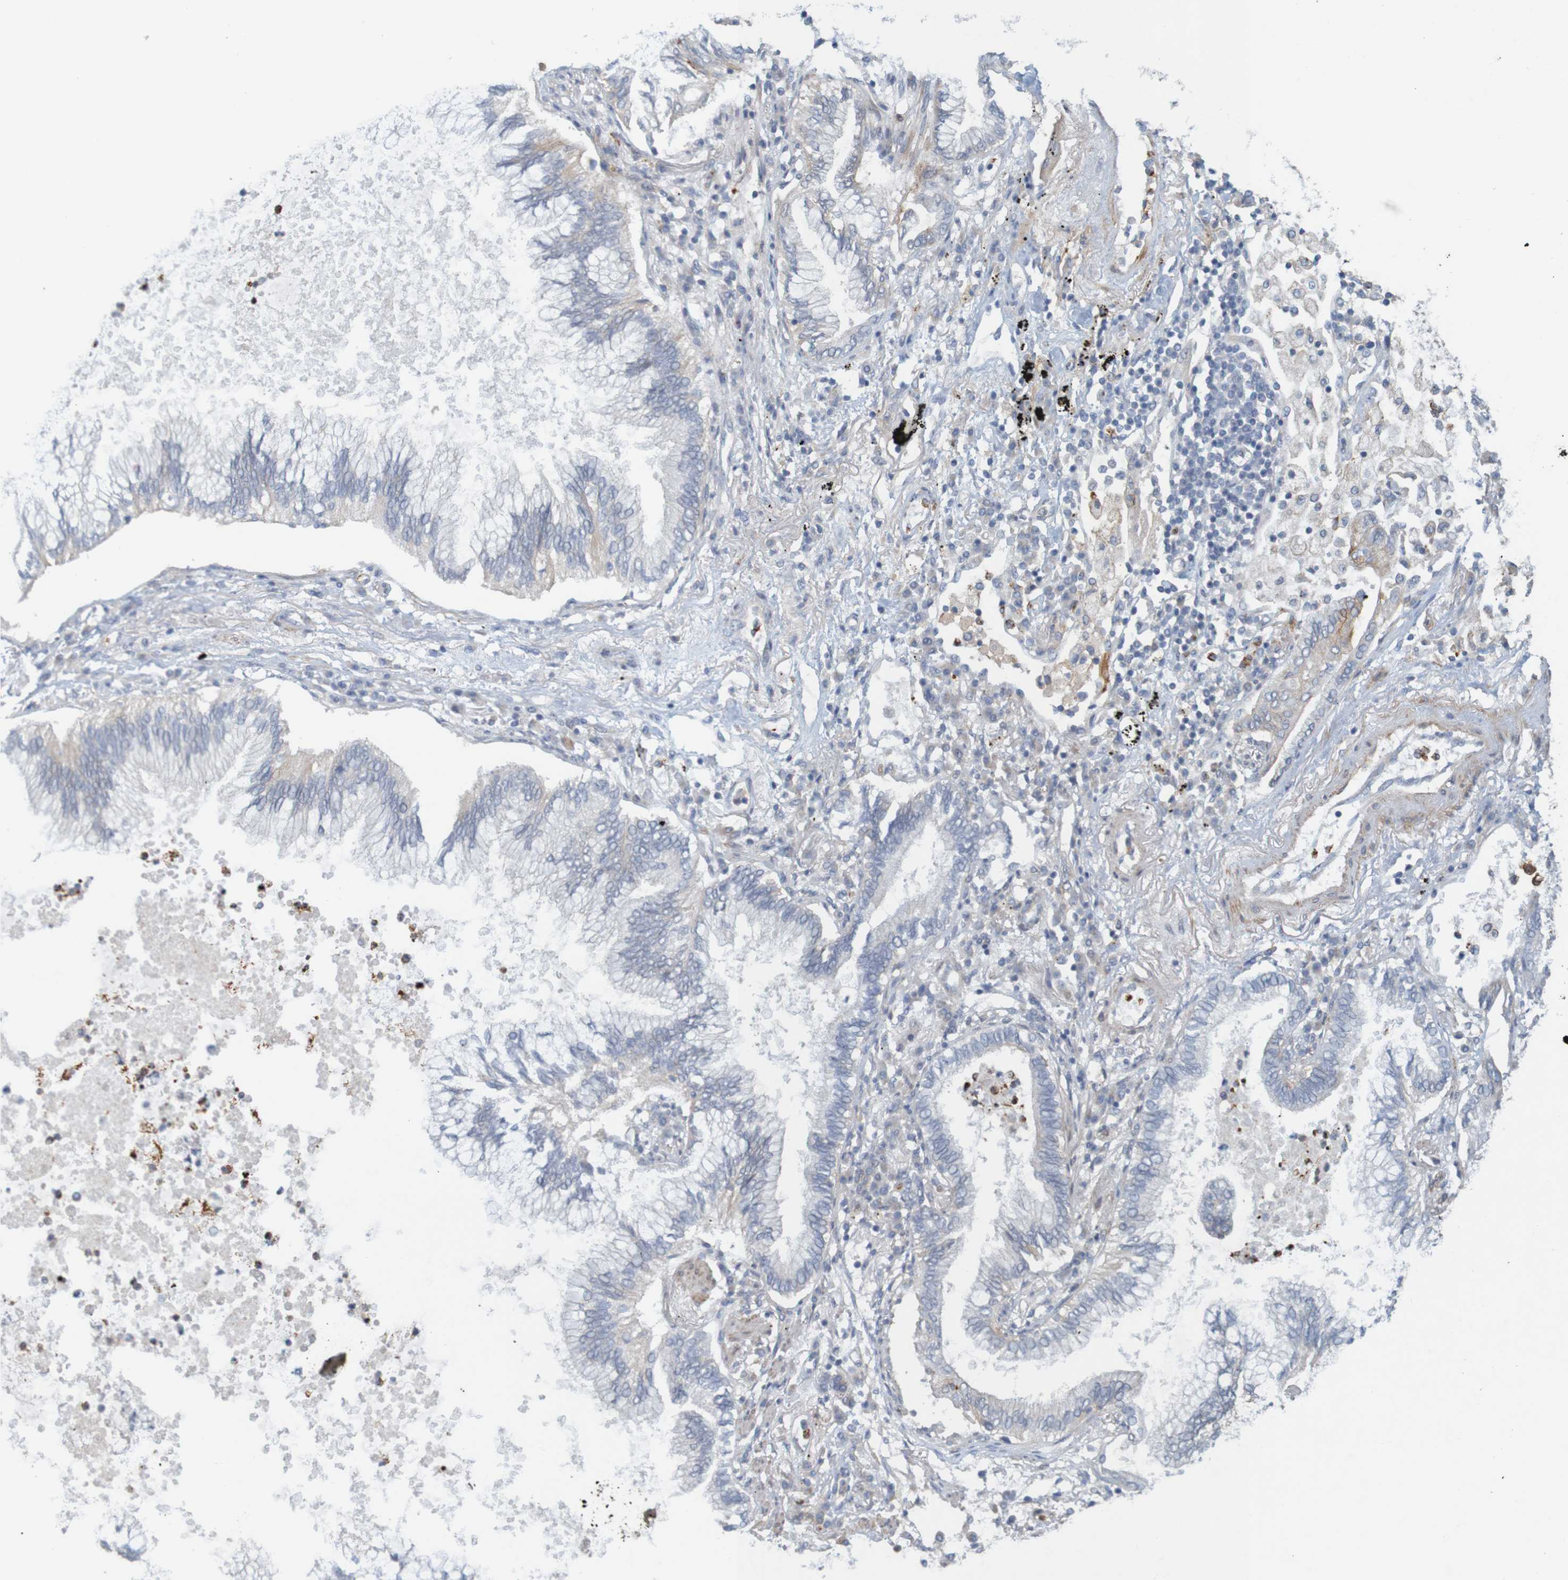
{"staining": {"intensity": "weak", "quantity": "<25%", "location": "cytoplasmic/membranous"}, "tissue": "lung cancer", "cell_type": "Tumor cells", "image_type": "cancer", "snomed": [{"axis": "morphology", "description": "Normal tissue, NOS"}, {"axis": "morphology", "description": "Adenocarcinoma, NOS"}, {"axis": "topography", "description": "Bronchus"}, {"axis": "topography", "description": "Lung"}], "caption": "A histopathology image of lung cancer stained for a protein exhibits no brown staining in tumor cells.", "gene": "KRT23", "patient": {"sex": "female", "age": 70}}